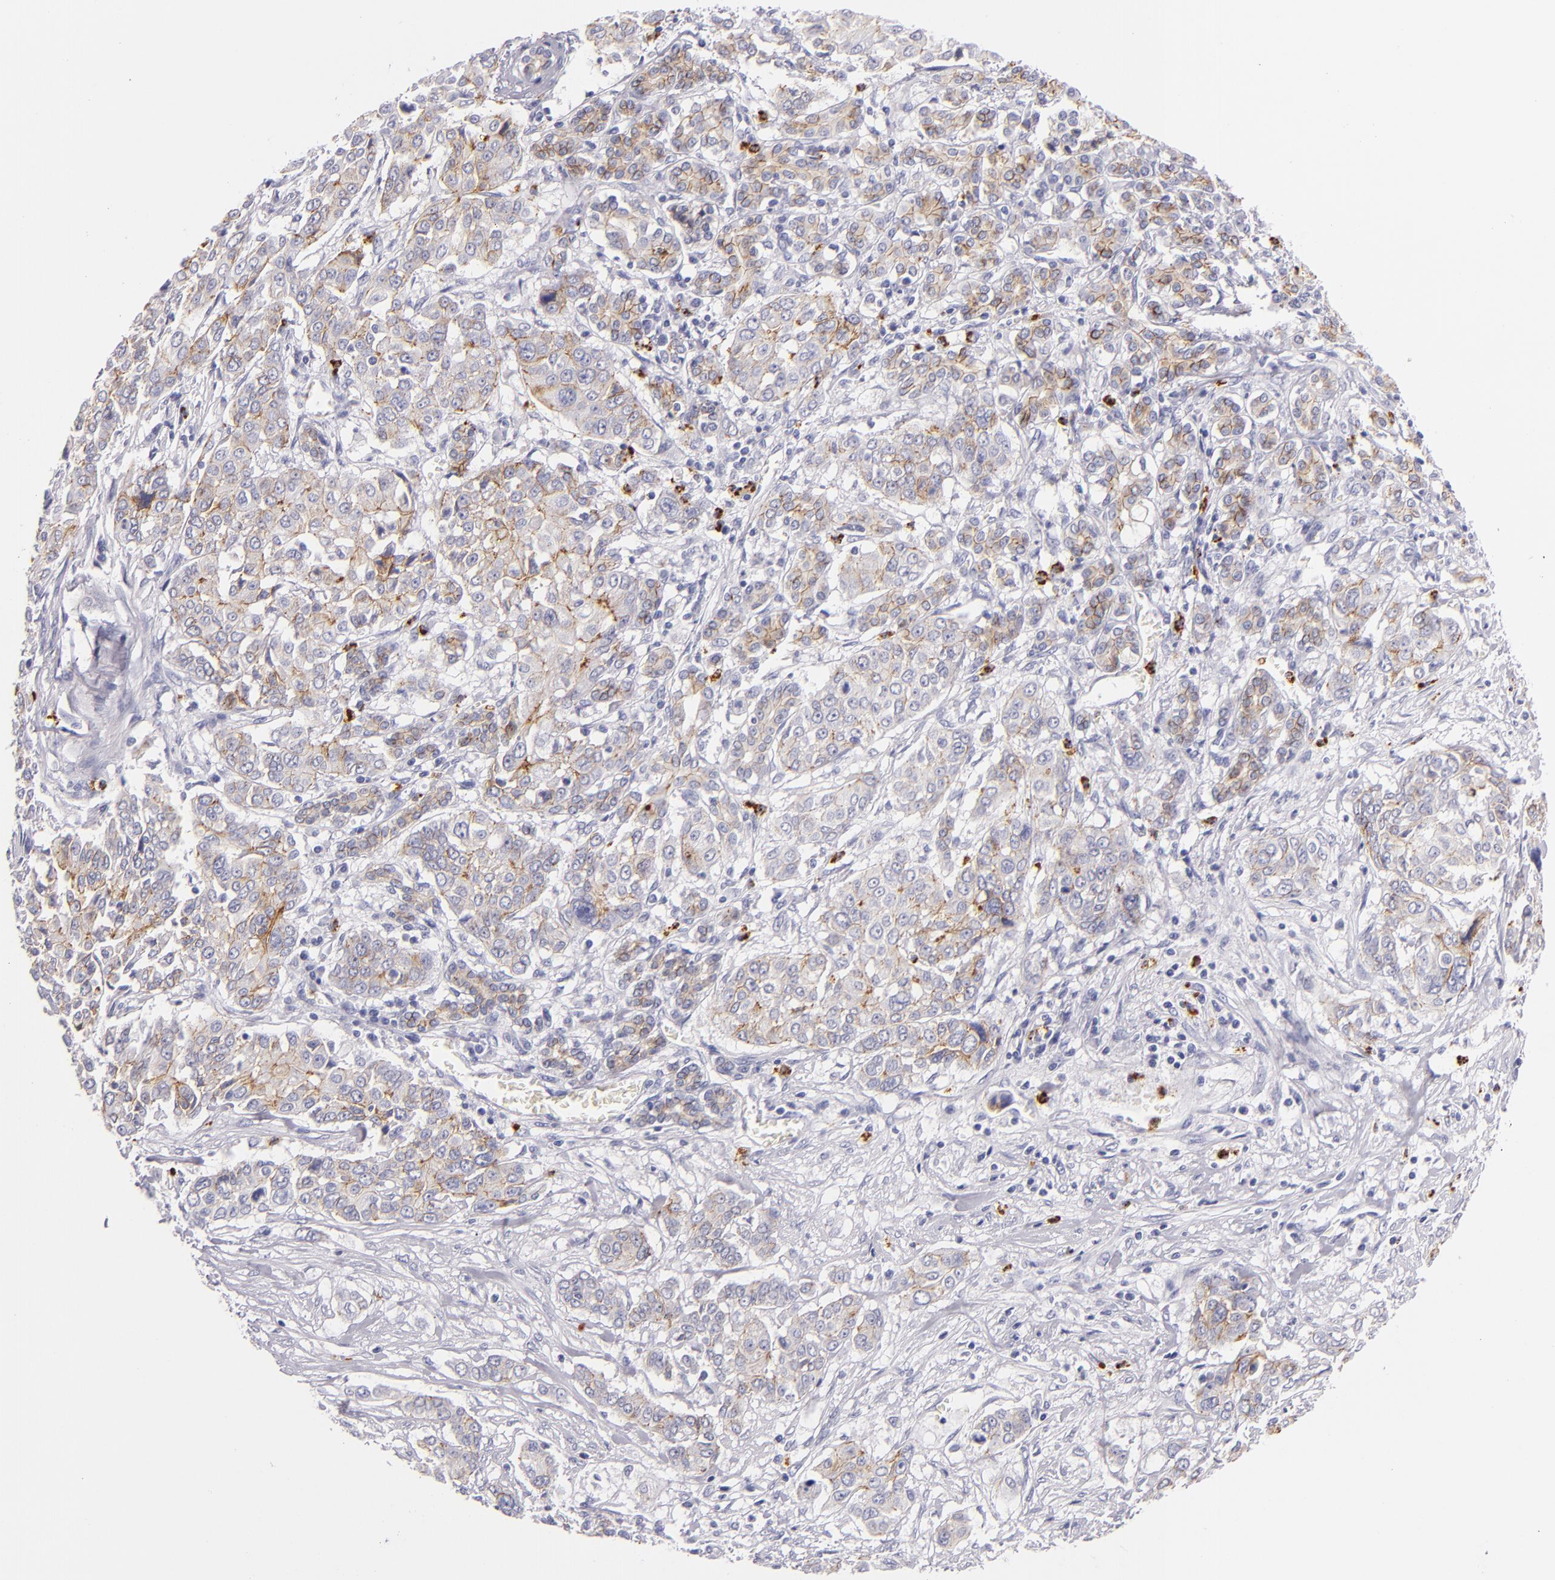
{"staining": {"intensity": "weak", "quantity": "<25%", "location": "cytoplasmic/membranous"}, "tissue": "pancreatic cancer", "cell_type": "Tumor cells", "image_type": "cancer", "snomed": [{"axis": "morphology", "description": "Adenocarcinoma, NOS"}, {"axis": "topography", "description": "Pancreas"}], "caption": "The histopathology image displays no significant positivity in tumor cells of adenocarcinoma (pancreatic).", "gene": "CDH3", "patient": {"sex": "female", "age": 52}}